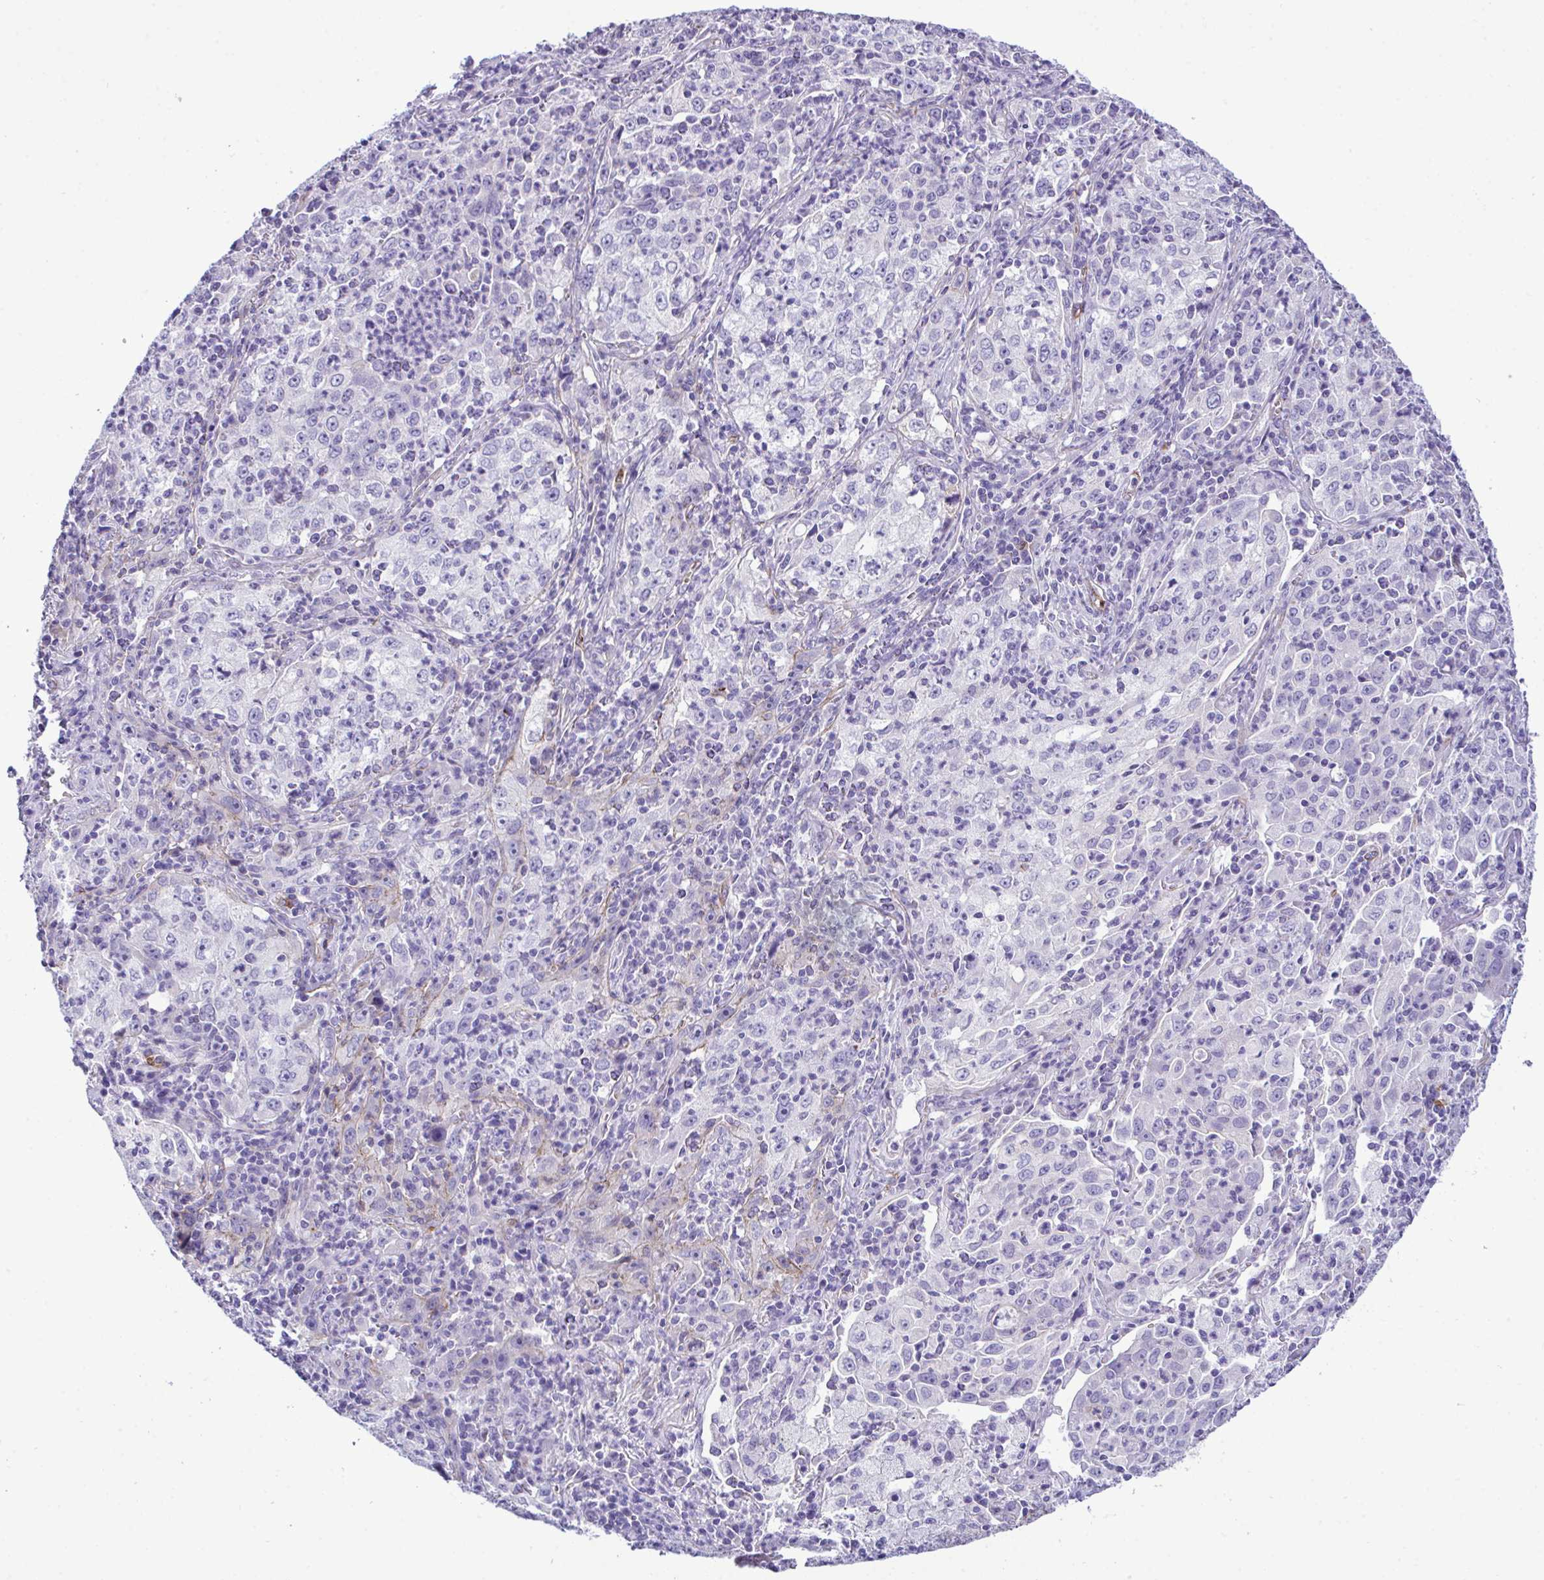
{"staining": {"intensity": "negative", "quantity": "none", "location": "none"}, "tissue": "lung cancer", "cell_type": "Tumor cells", "image_type": "cancer", "snomed": [{"axis": "morphology", "description": "Squamous cell carcinoma, NOS"}, {"axis": "topography", "description": "Lung"}], "caption": "Immunohistochemical staining of lung cancer reveals no significant staining in tumor cells.", "gene": "SYNPO2L", "patient": {"sex": "male", "age": 71}}